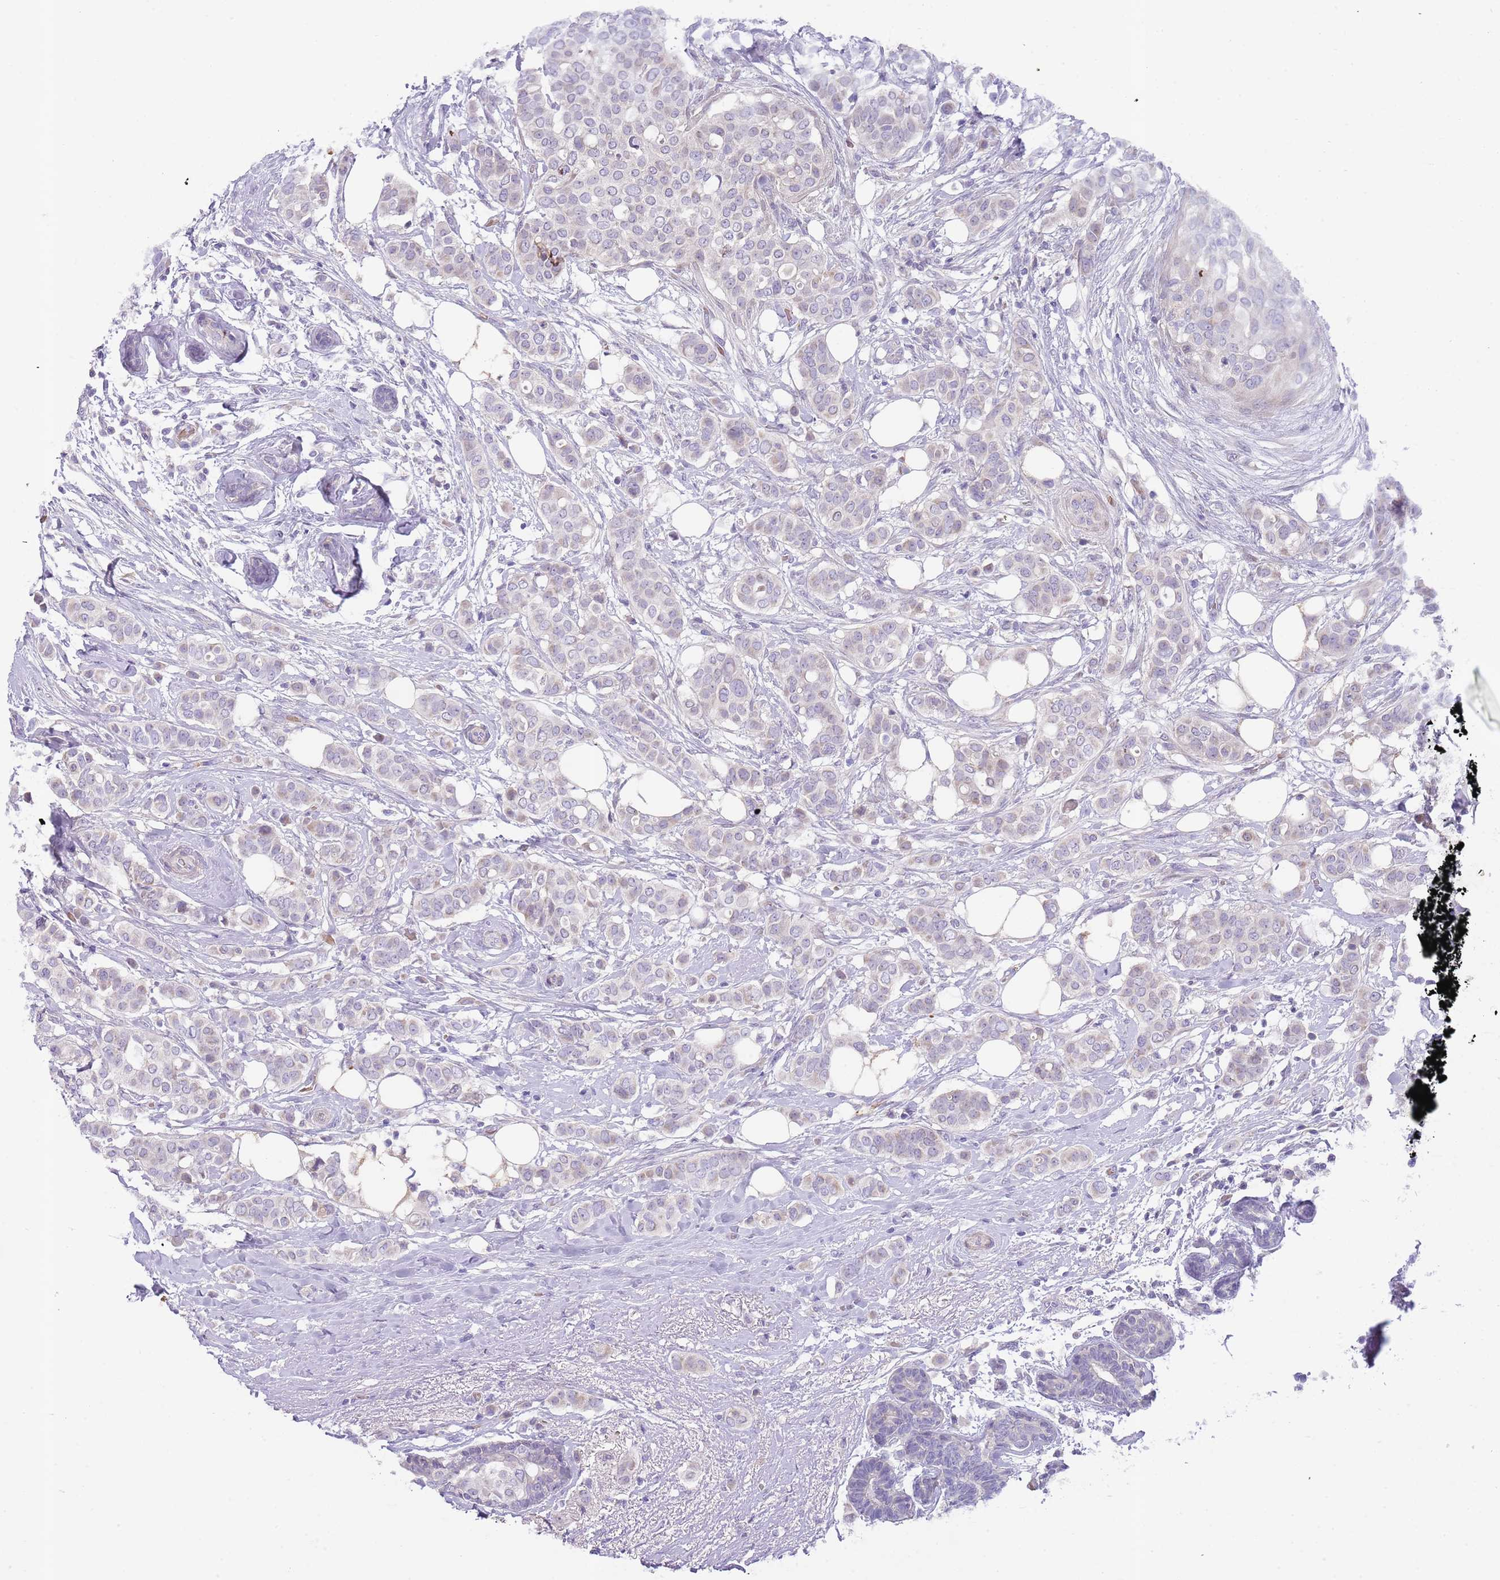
{"staining": {"intensity": "negative", "quantity": "none", "location": "none"}, "tissue": "breast cancer", "cell_type": "Tumor cells", "image_type": "cancer", "snomed": [{"axis": "morphology", "description": "Lobular carcinoma"}, {"axis": "topography", "description": "Breast"}], "caption": "High magnification brightfield microscopy of lobular carcinoma (breast) stained with DAB (brown) and counterstained with hematoxylin (blue): tumor cells show no significant positivity. (DAB IHC with hematoxylin counter stain).", "gene": "PRAC1", "patient": {"sex": "female", "age": 51}}